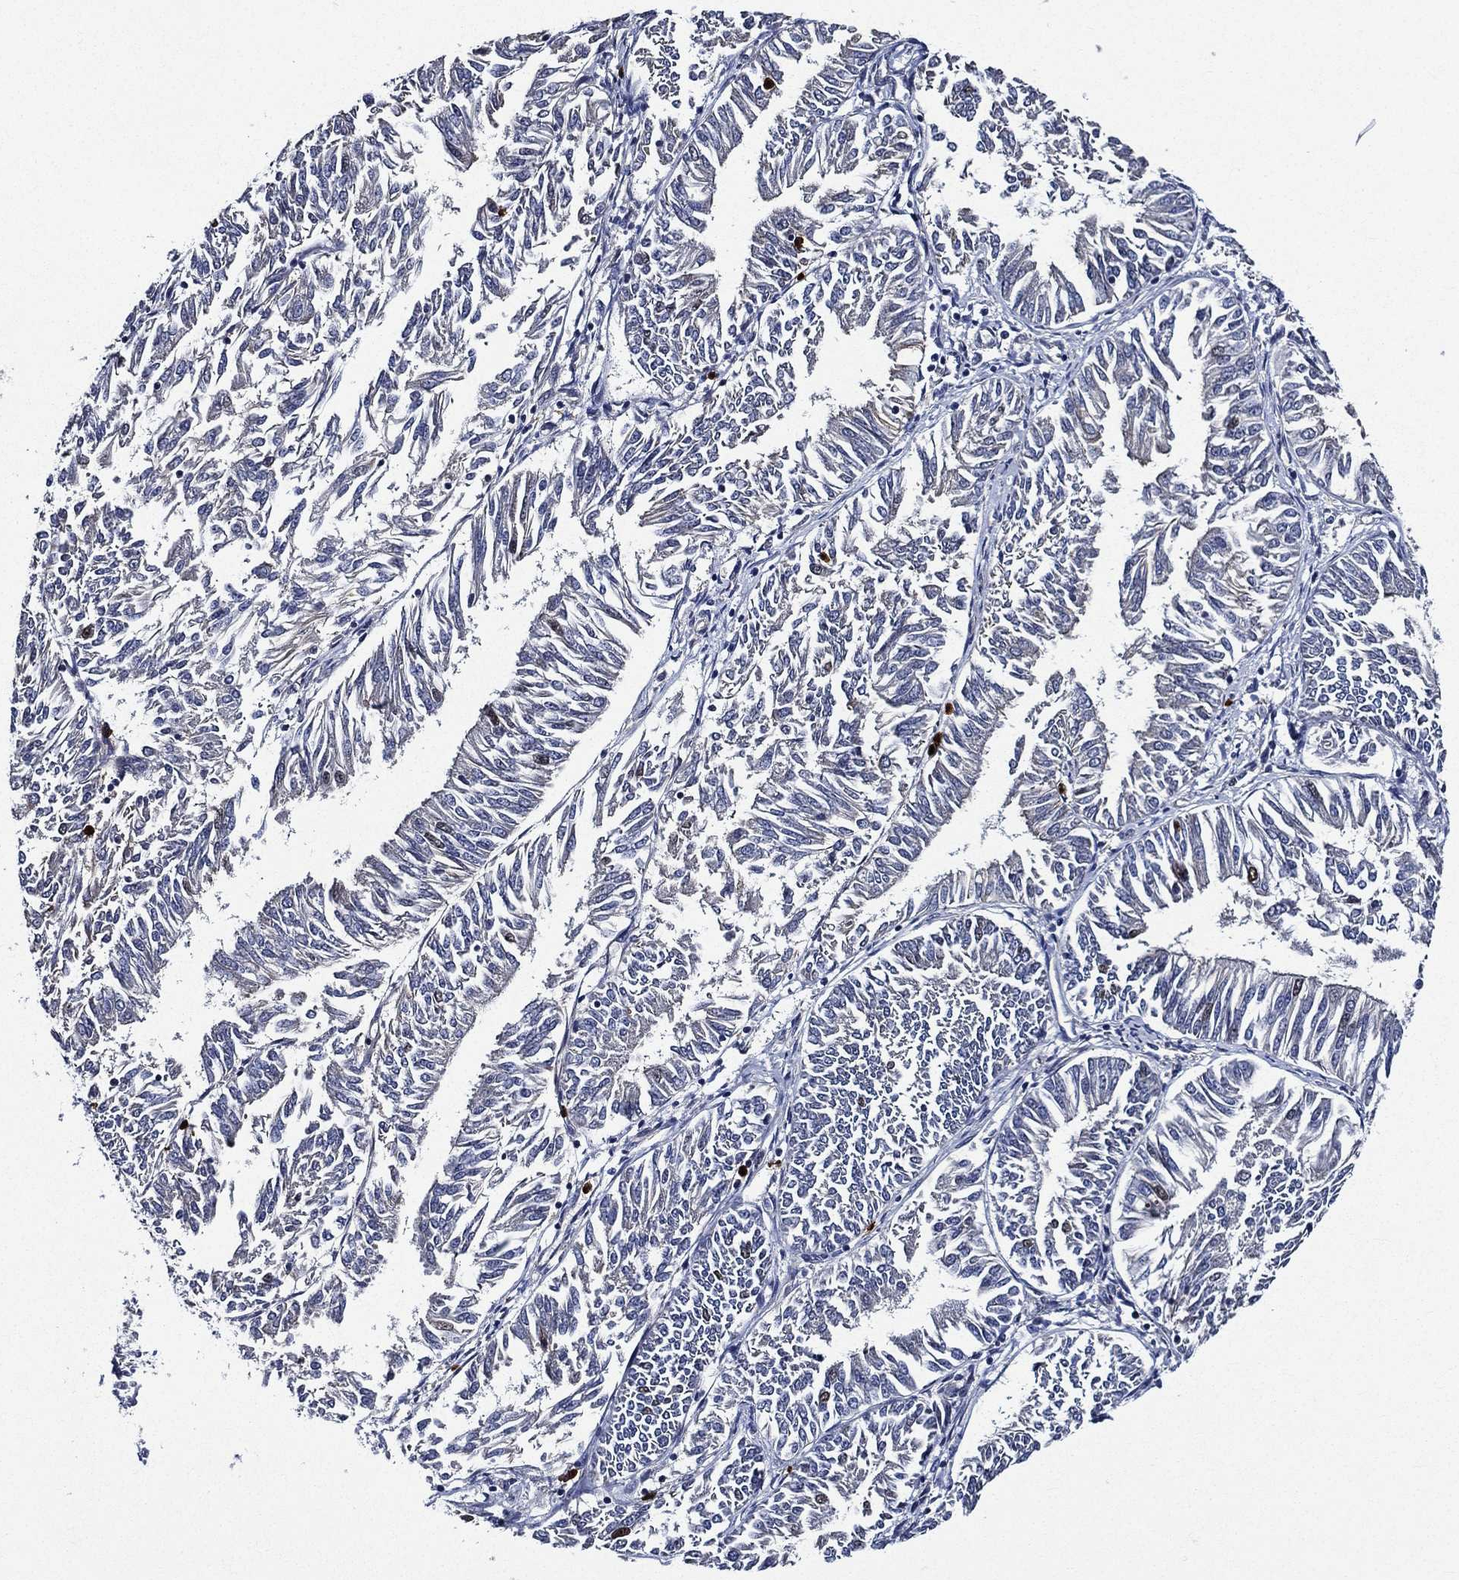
{"staining": {"intensity": "negative", "quantity": "none", "location": "none"}, "tissue": "endometrial cancer", "cell_type": "Tumor cells", "image_type": "cancer", "snomed": [{"axis": "morphology", "description": "Adenocarcinoma, NOS"}, {"axis": "topography", "description": "Endometrium"}], "caption": "A high-resolution image shows immunohistochemistry staining of endometrial cancer, which displays no significant expression in tumor cells.", "gene": "KIF20B", "patient": {"sex": "female", "age": 58}}